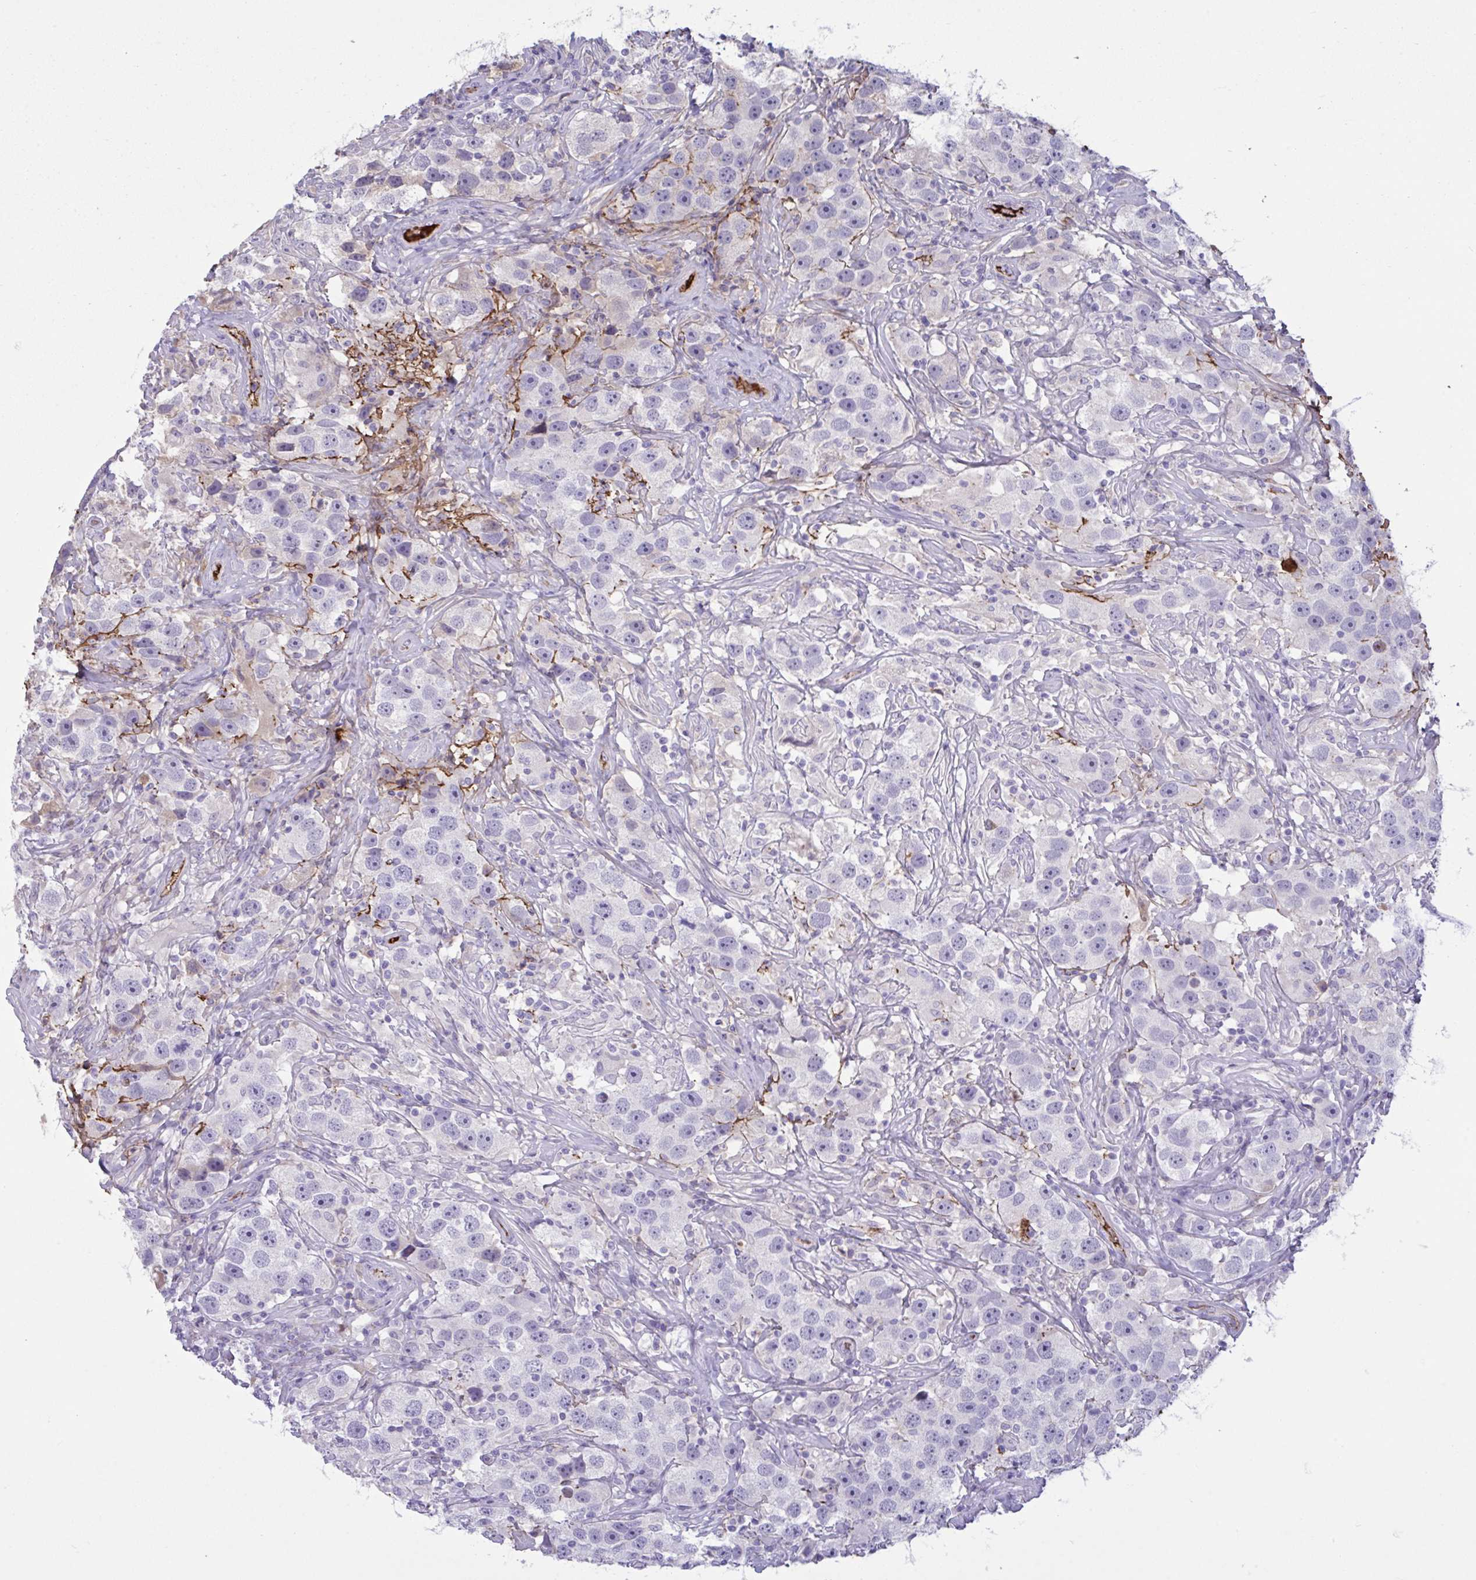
{"staining": {"intensity": "negative", "quantity": "none", "location": "none"}, "tissue": "testis cancer", "cell_type": "Tumor cells", "image_type": "cancer", "snomed": [{"axis": "morphology", "description": "Seminoma, NOS"}, {"axis": "topography", "description": "Testis"}], "caption": "The photomicrograph displays no staining of tumor cells in testis cancer (seminoma). The staining was performed using DAB (3,3'-diaminobenzidine) to visualize the protein expression in brown, while the nuclei were stained in blue with hematoxylin (Magnification: 20x).", "gene": "IL1R1", "patient": {"sex": "male", "age": 49}}